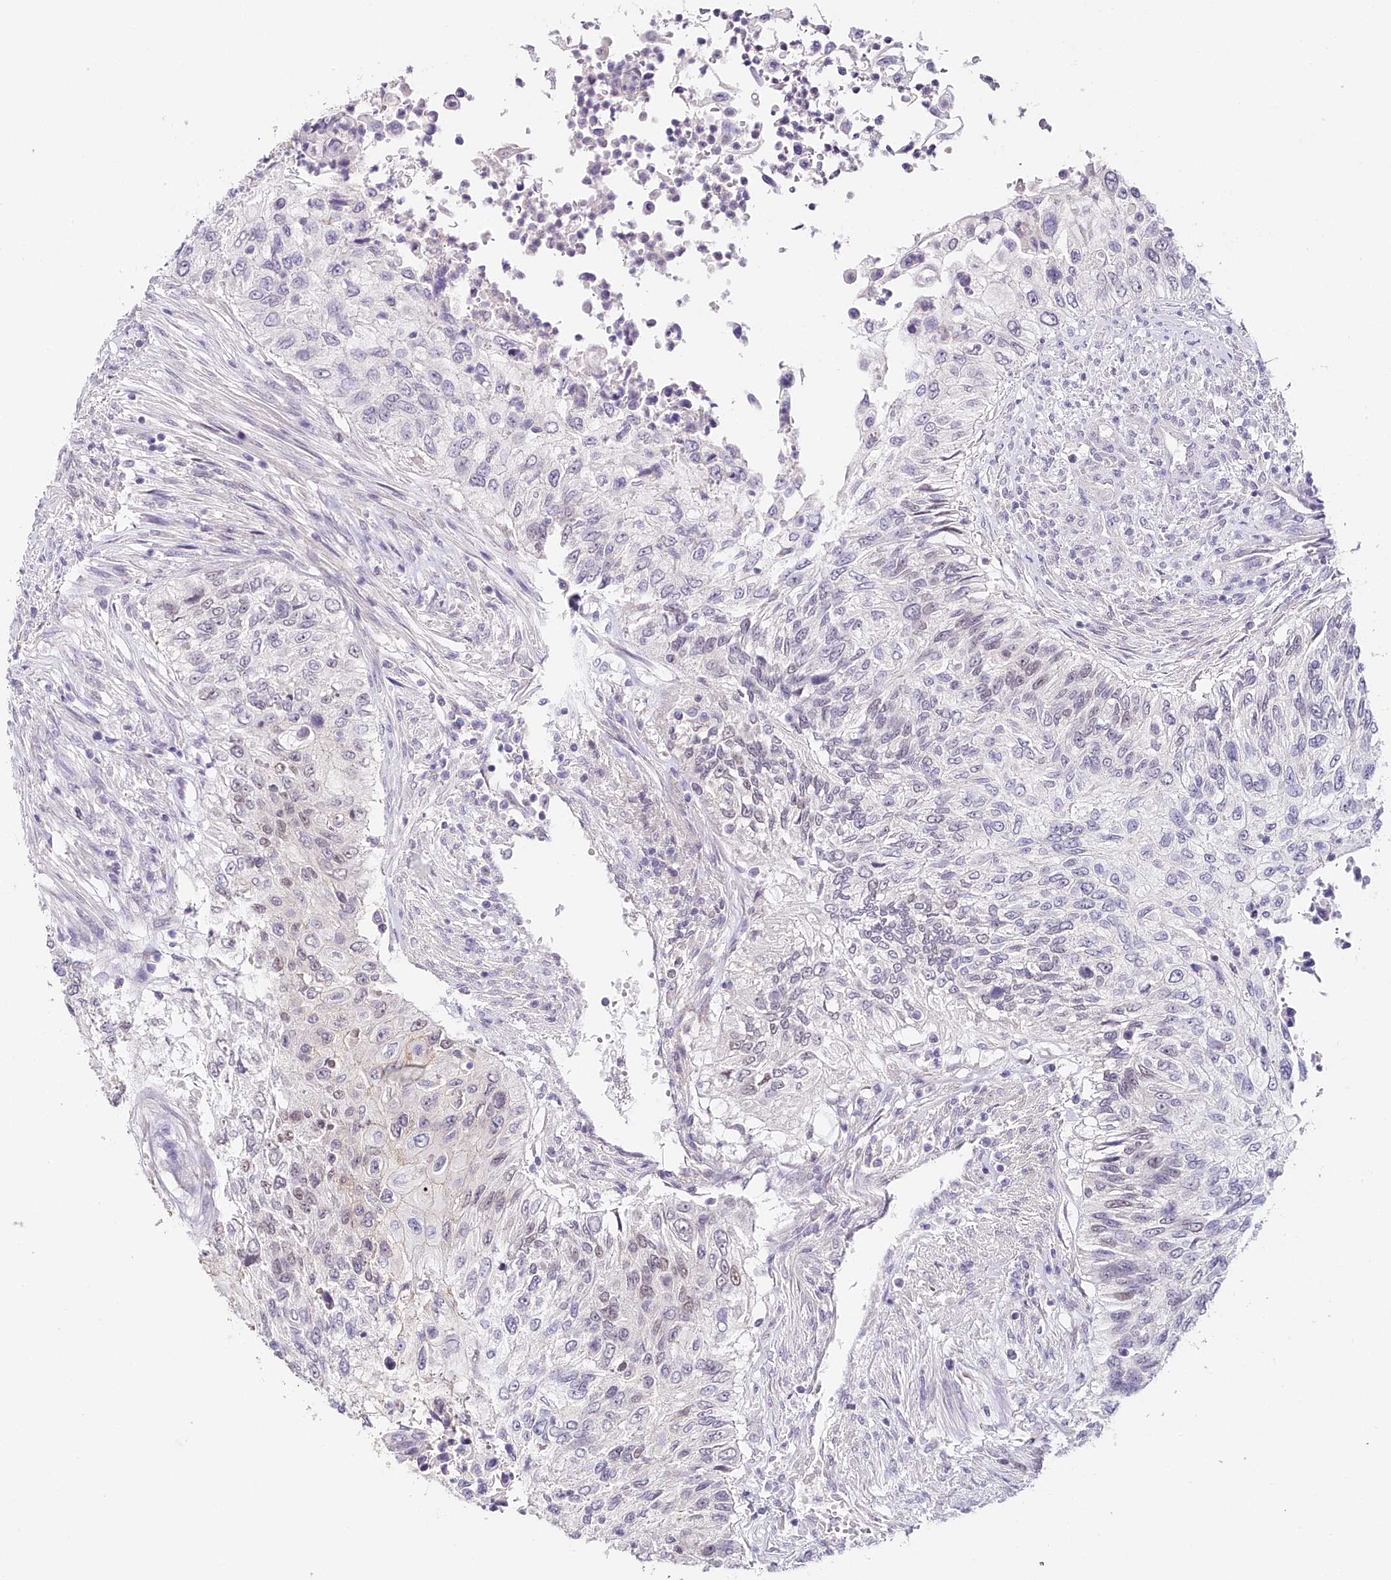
{"staining": {"intensity": "negative", "quantity": "none", "location": "none"}, "tissue": "urothelial cancer", "cell_type": "Tumor cells", "image_type": "cancer", "snomed": [{"axis": "morphology", "description": "Urothelial carcinoma, High grade"}, {"axis": "topography", "description": "Urinary bladder"}], "caption": "A high-resolution micrograph shows immunohistochemistry staining of urothelial cancer, which reveals no significant staining in tumor cells.", "gene": "TP53", "patient": {"sex": "female", "age": 60}}